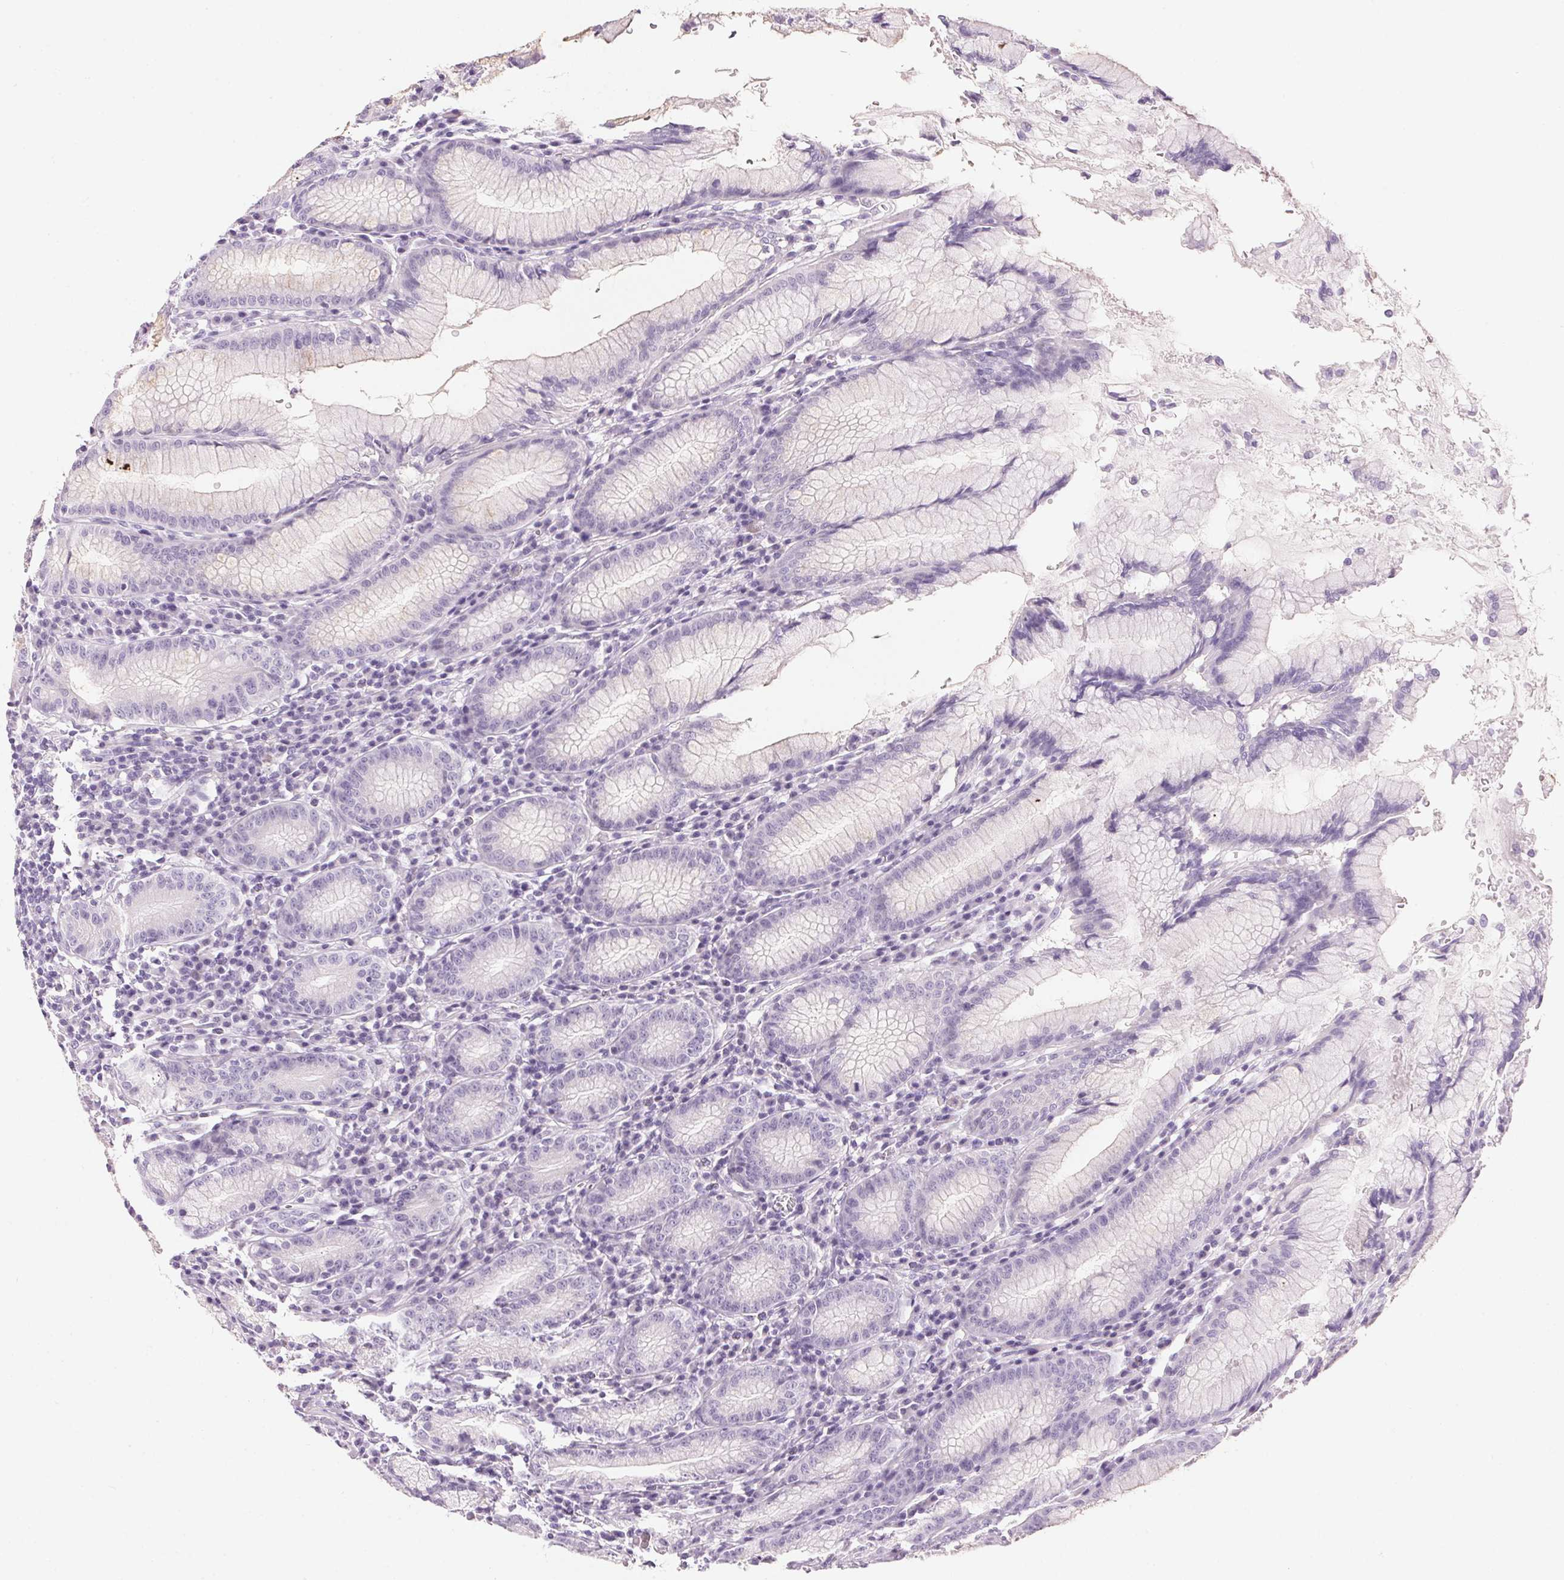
{"staining": {"intensity": "negative", "quantity": "none", "location": "none"}, "tissue": "stomach", "cell_type": "Glandular cells", "image_type": "normal", "snomed": [{"axis": "morphology", "description": "Normal tissue, NOS"}, {"axis": "topography", "description": "Stomach"}], "caption": "The photomicrograph displays no staining of glandular cells in normal stomach.", "gene": "IGFBP1", "patient": {"sex": "male", "age": 55}}